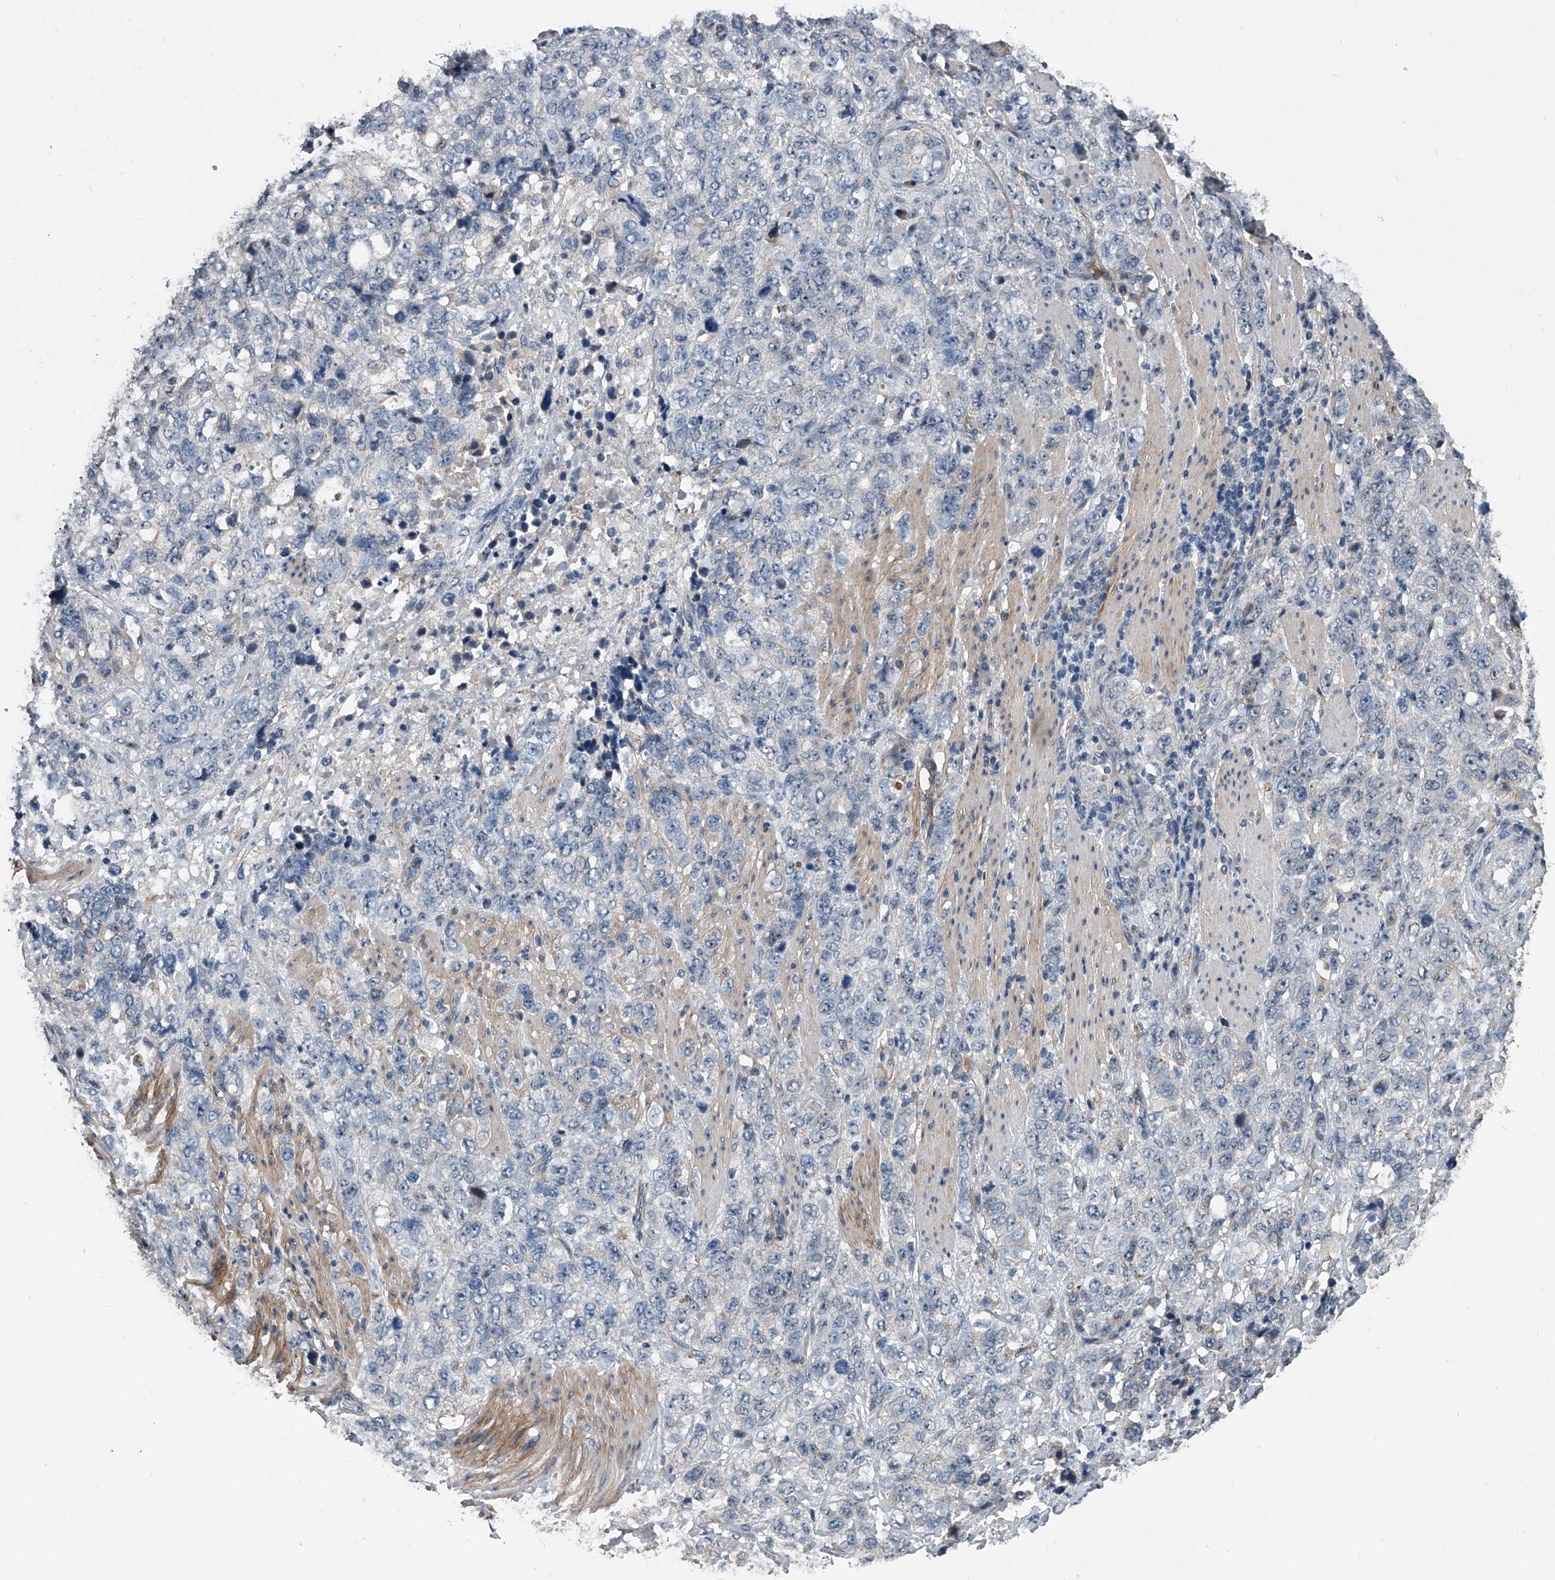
{"staining": {"intensity": "negative", "quantity": "none", "location": "none"}, "tissue": "stomach cancer", "cell_type": "Tumor cells", "image_type": "cancer", "snomed": [{"axis": "morphology", "description": "Adenocarcinoma, NOS"}, {"axis": "topography", "description": "Stomach"}], "caption": "Protein analysis of adenocarcinoma (stomach) shows no significant staining in tumor cells.", "gene": "PHACTR1", "patient": {"sex": "male", "age": 48}}